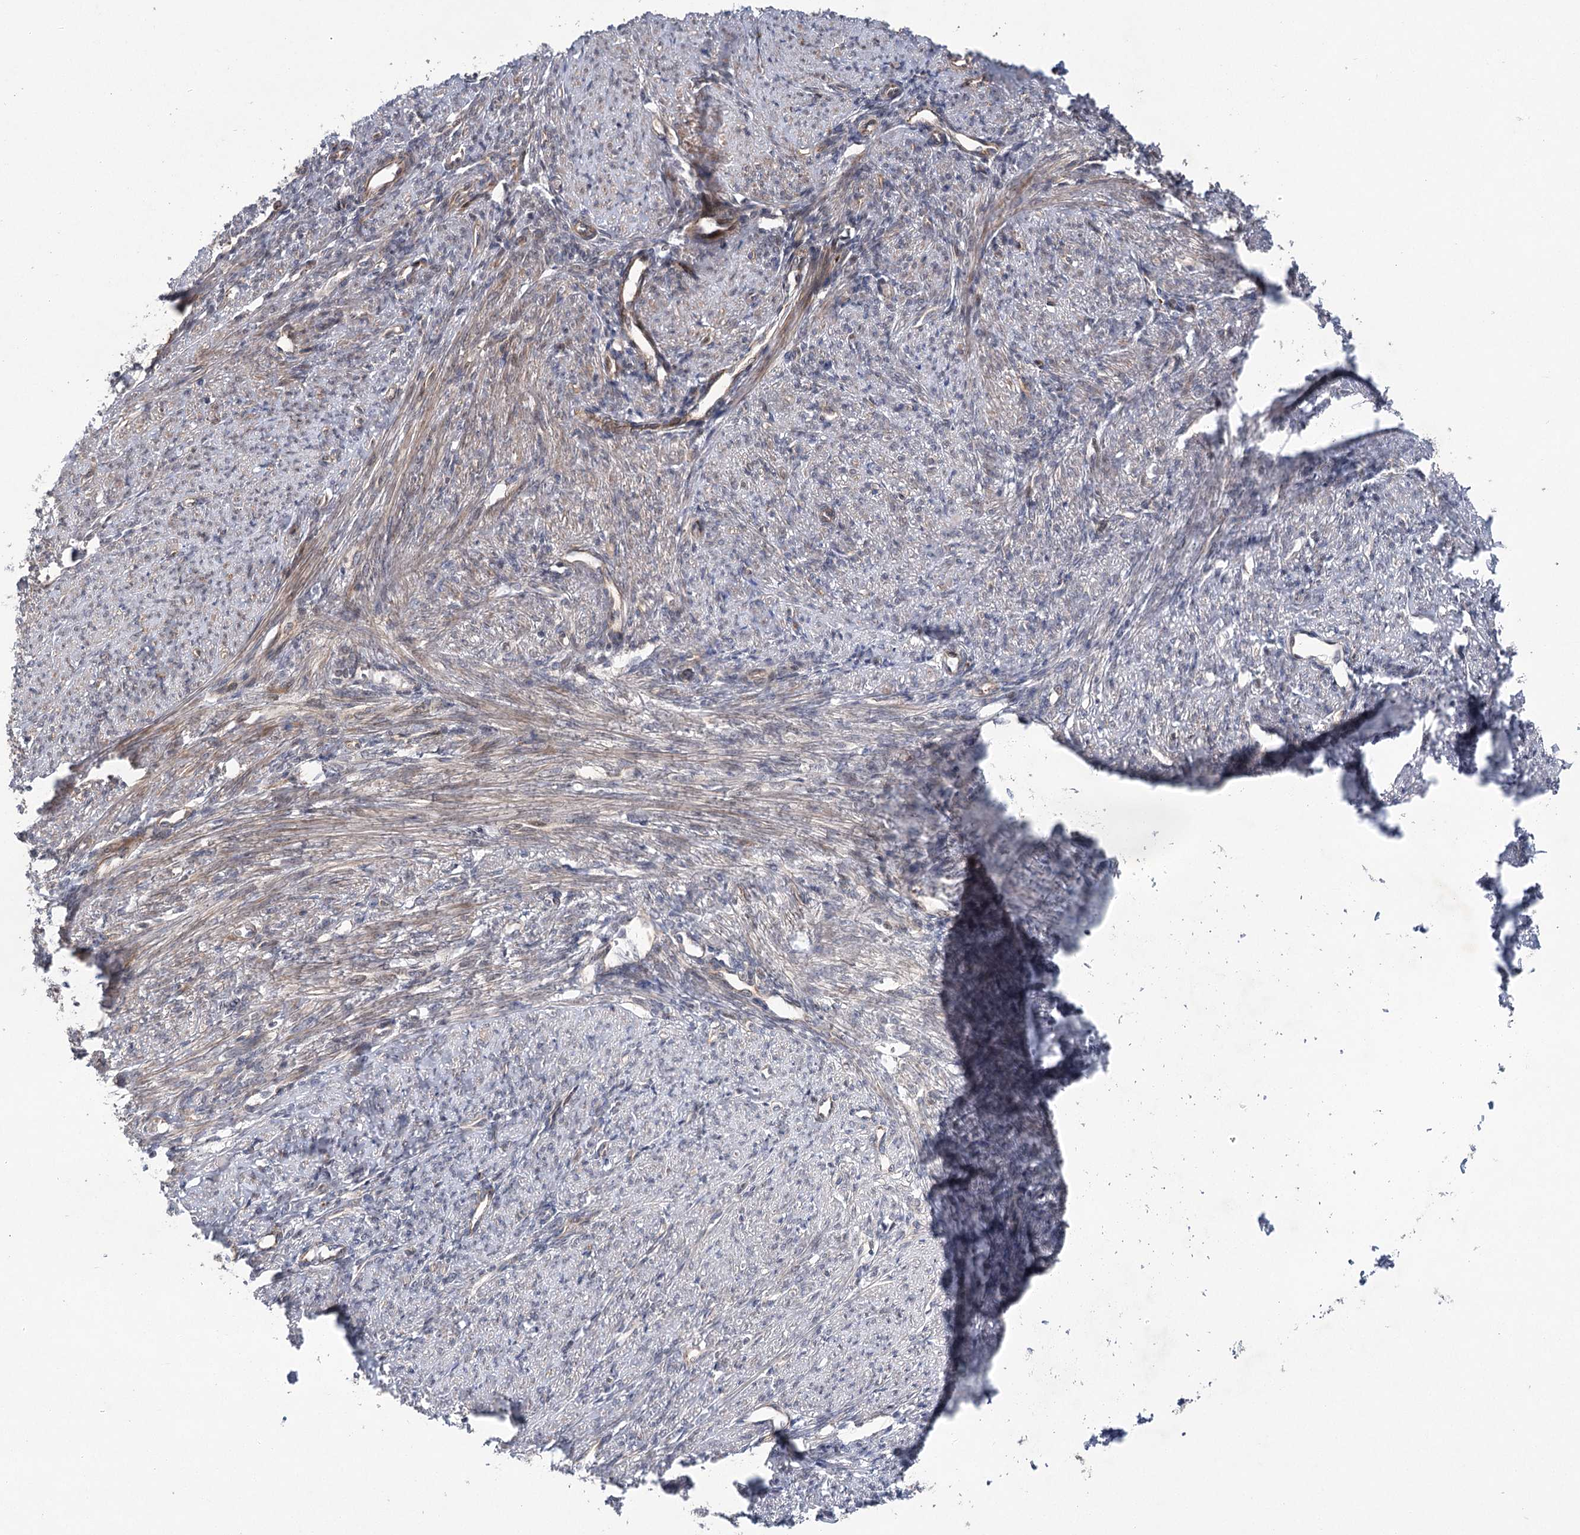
{"staining": {"intensity": "moderate", "quantity": ">75%", "location": "cytoplasmic/membranous"}, "tissue": "smooth muscle", "cell_type": "Smooth muscle cells", "image_type": "normal", "snomed": [{"axis": "morphology", "description": "Normal tissue, NOS"}, {"axis": "topography", "description": "Smooth muscle"}, {"axis": "topography", "description": "Uterus"}], "caption": "Smooth muscle stained with a protein marker displays moderate staining in smooth muscle cells.", "gene": "METTL24", "patient": {"sex": "female", "age": 59}}